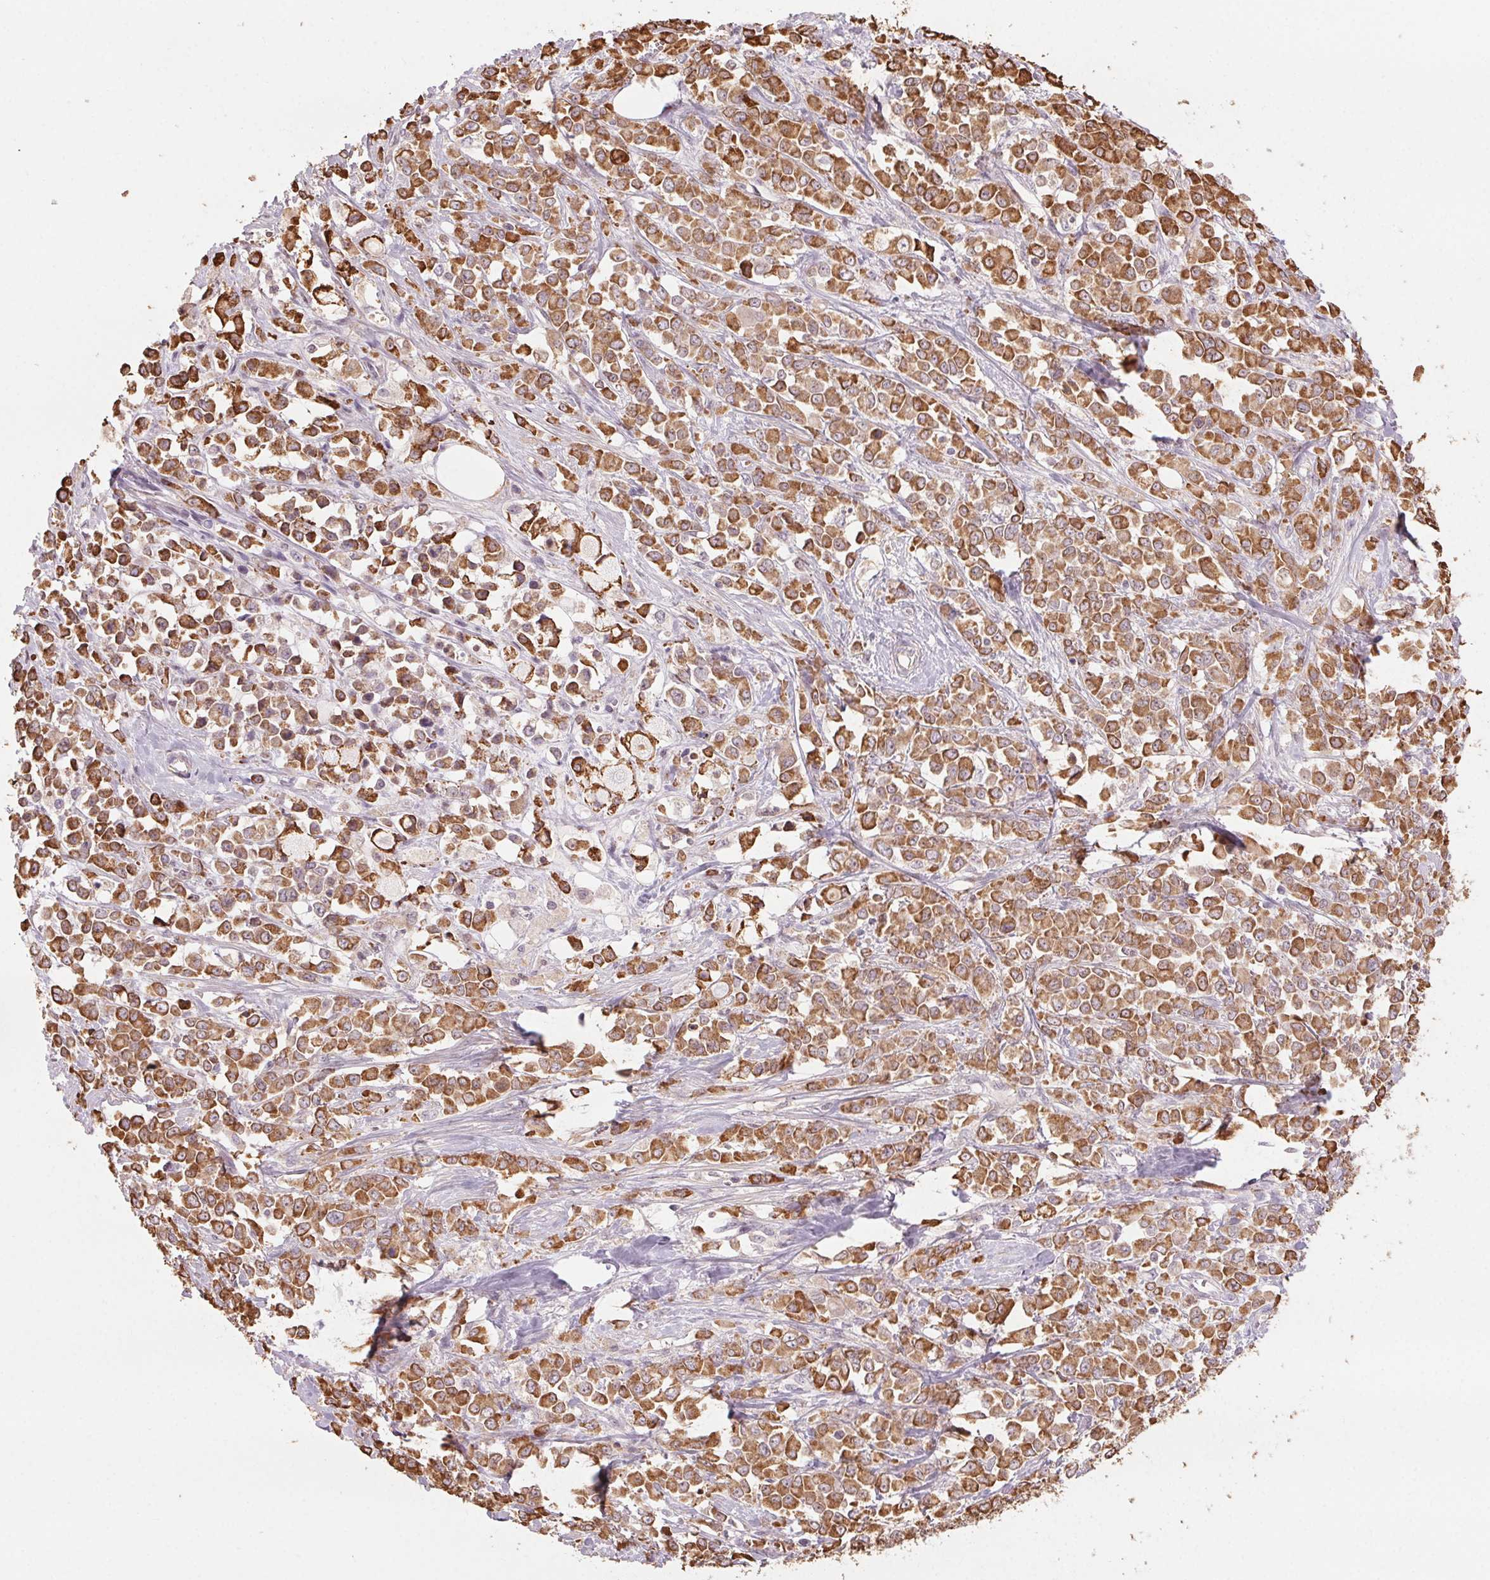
{"staining": {"intensity": "strong", "quantity": ">75%", "location": "cytoplasmic/membranous"}, "tissue": "stomach cancer", "cell_type": "Tumor cells", "image_type": "cancer", "snomed": [{"axis": "morphology", "description": "Adenocarcinoma, NOS"}, {"axis": "topography", "description": "Stomach"}], "caption": "Protein expression analysis of stomach adenocarcinoma displays strong cytoplasmic/membranous expression in about >75% of tumor cells.", "gene": "HHLA2", "patient": {"sex": "female", "age": 76}}